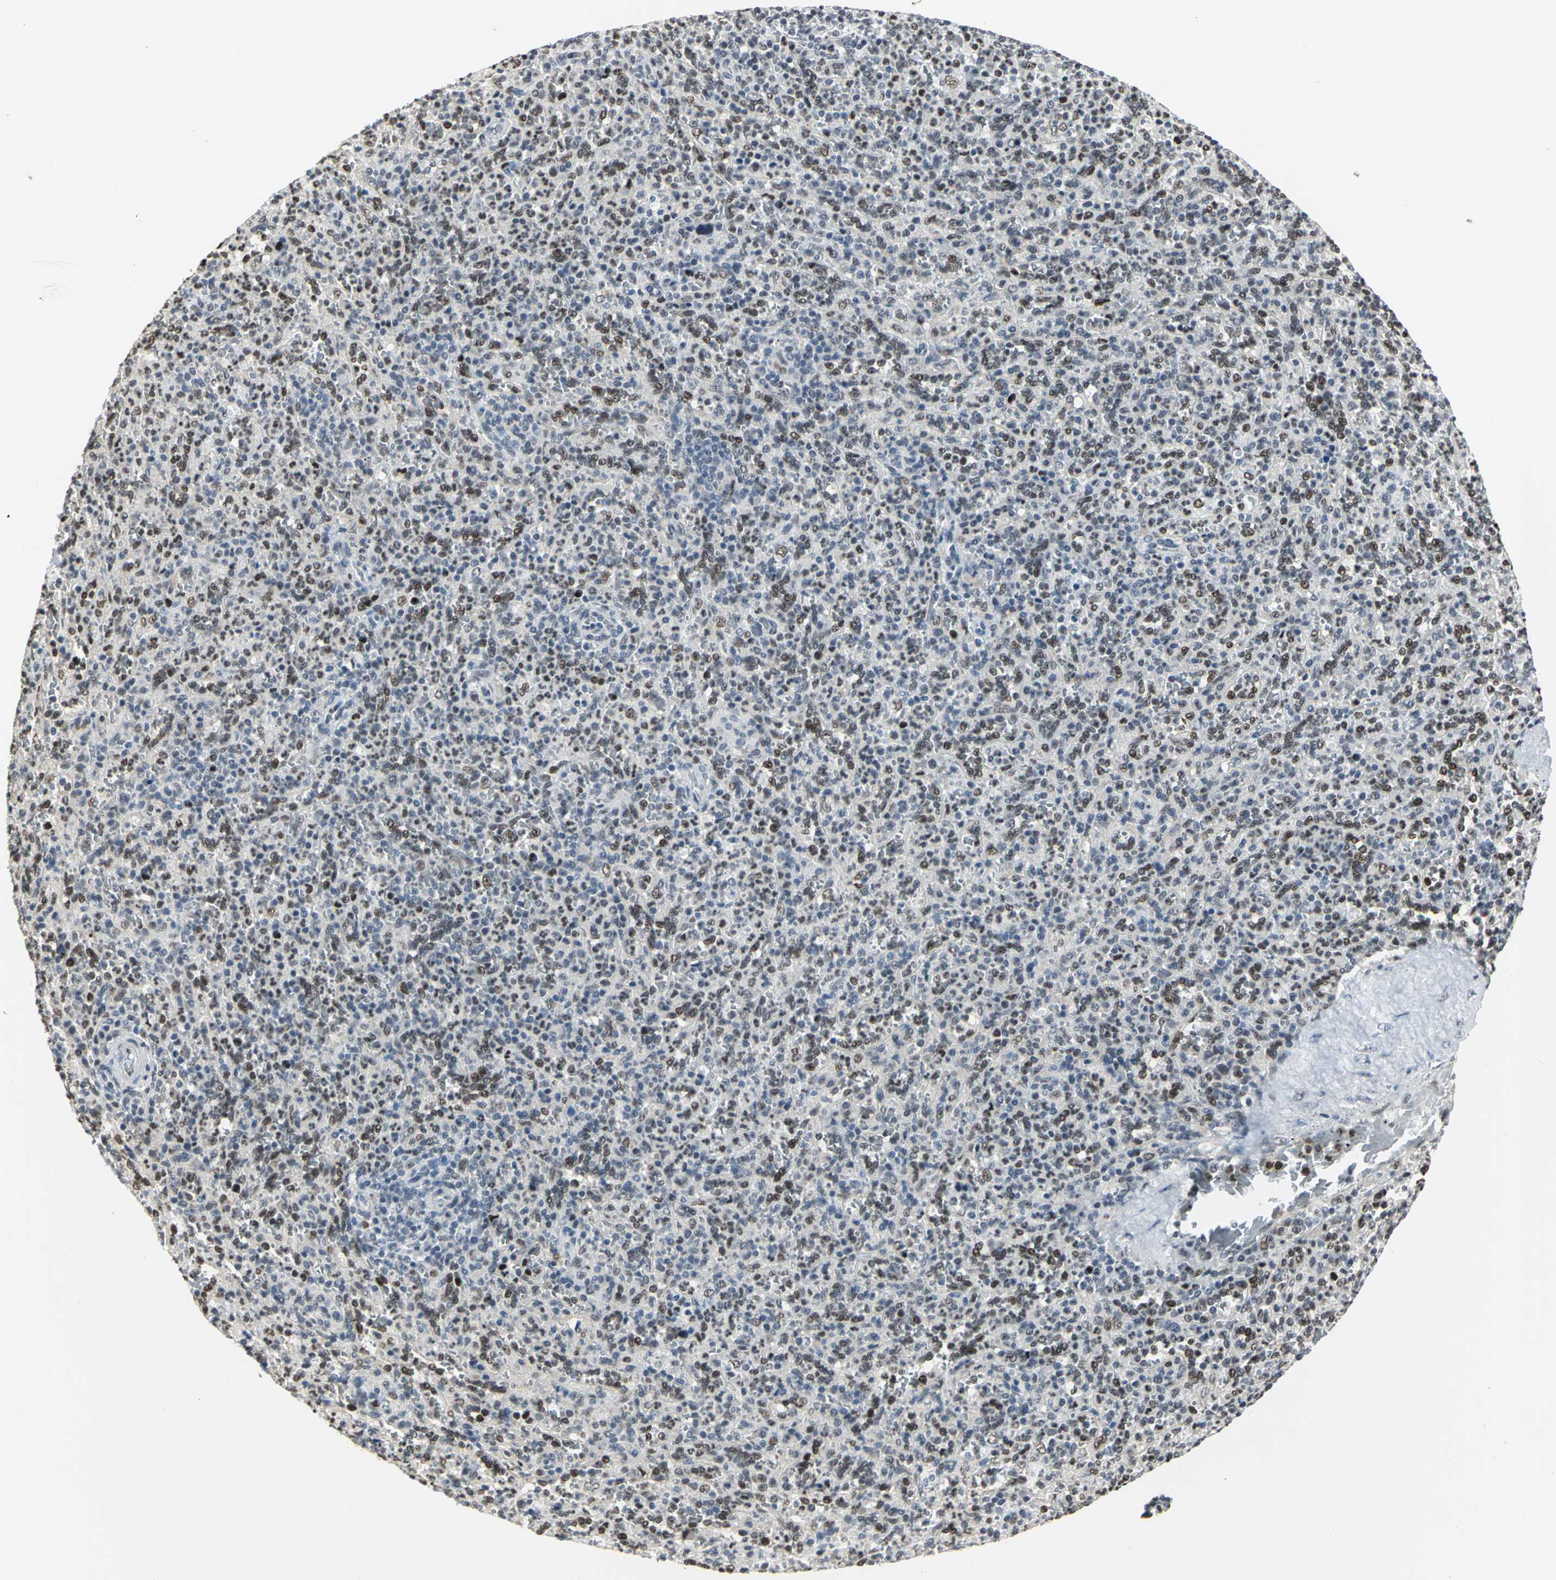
{"staining": {"intensity": "strong", "quantity": "25%-75%", "location": "nuclear"}, "tissue": "spleen", "cell_type": "Cells in red pulp", "image_type": "normal", "snomed": [{"axis": "morphology", "description": "Normal tissue, NOS"}, {"axis": "topography", "description": "Spleen"}], "caption": "Immunohistochemistry (DAB) staining of normal spleen shows strong nuclear protein staining in about 25%-75% of cells in red pulp. (DAB (3,3'-diaminobenzidine) = brown stain, brightfield microscopy at high magnification).", "gene": "CCDC88C", "patient": {"sex": "male", "age": 36}}